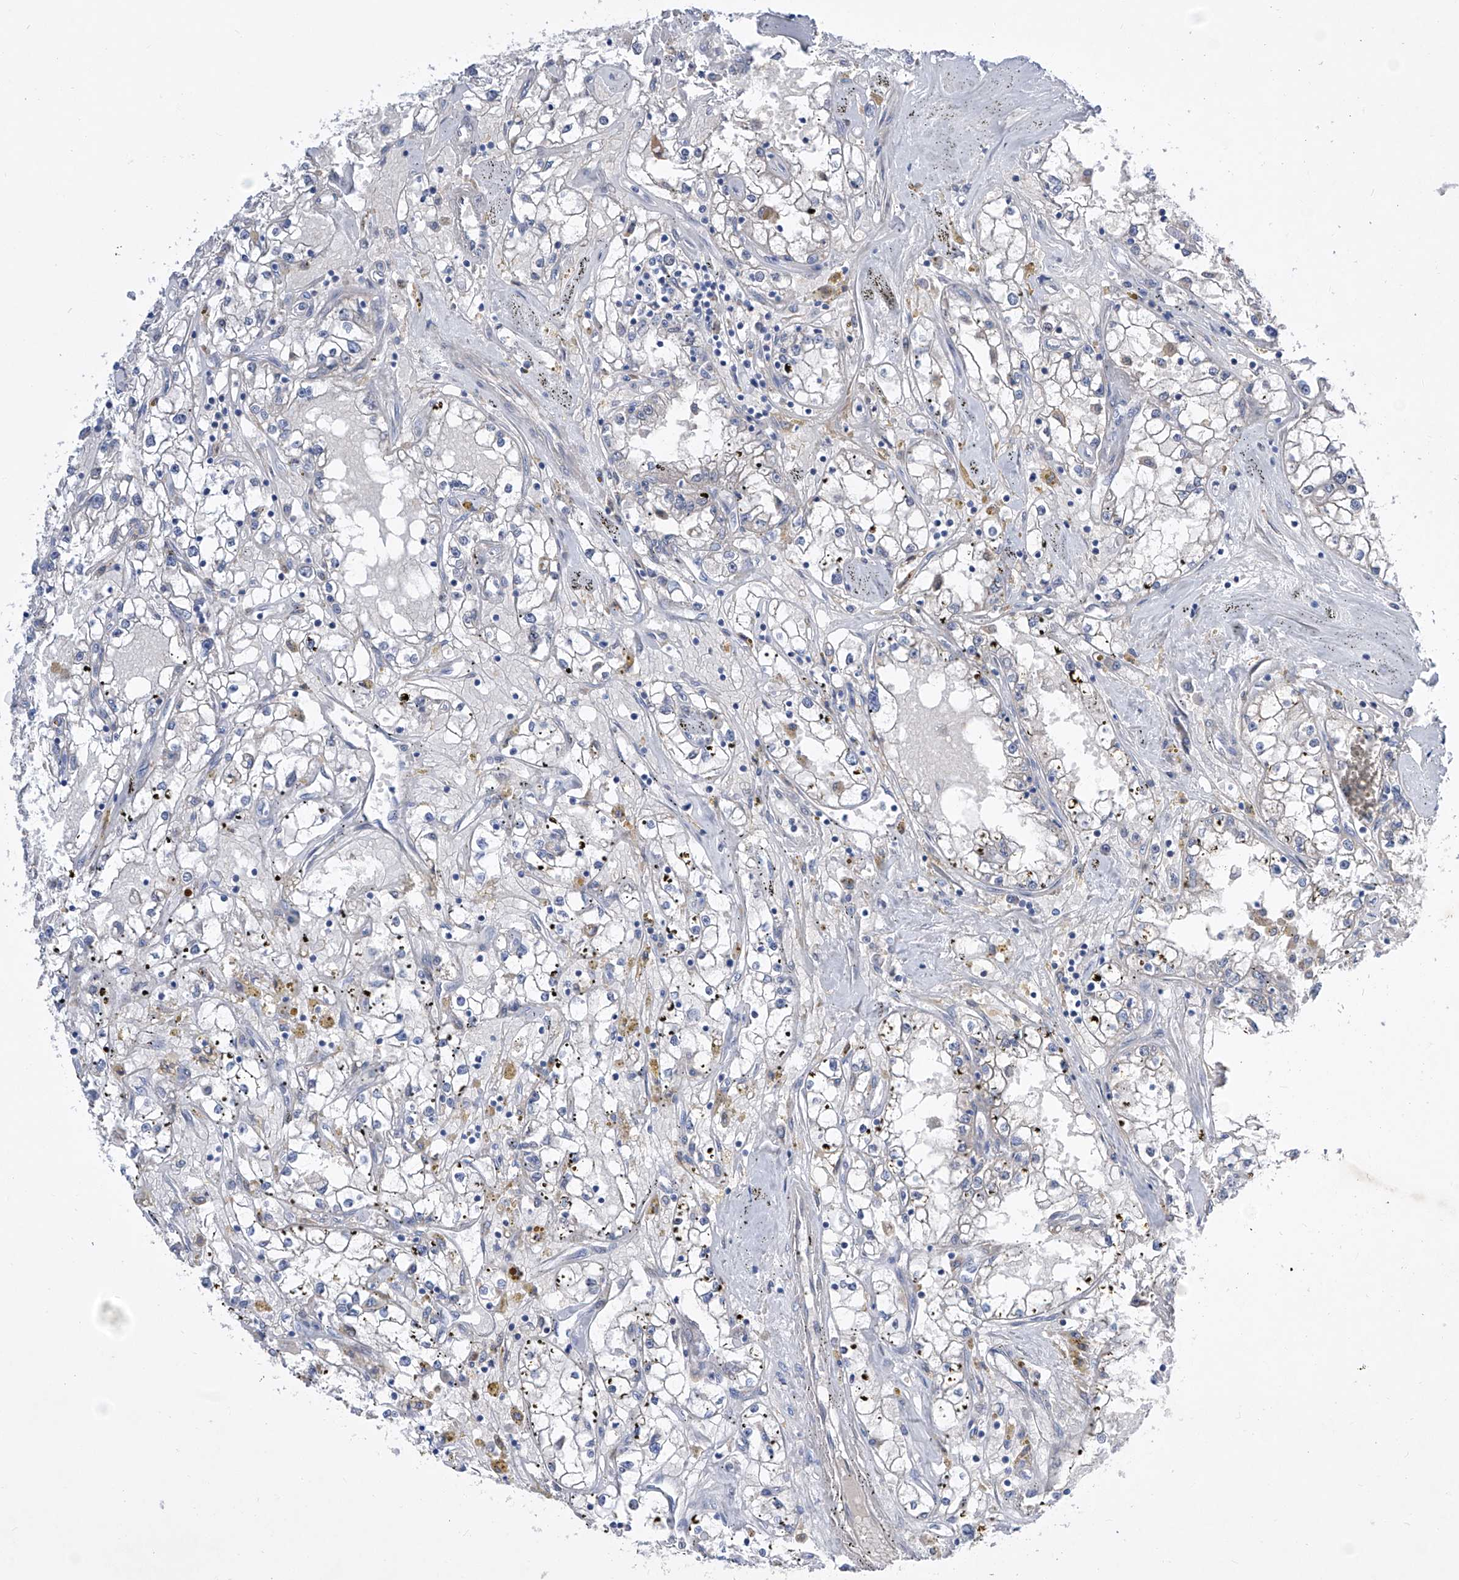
{"staining": {"intensity": "negative", "quantity": "none", "location": "none"}, "tissue": "renal cancer", "cell_type": "Tumor cells", "image_type": "cancer", "snomed": [{"axis": "morphology", "description": "Adenocarcinoma, NOS"}, {"axis": "topography", "description": "Kidney"}], "caption": "Human renal adenocarcinoma stained for a protein using IHC shows no staining in tumor cells.", "gene": "SRBD1", "patient": {"sex": "male", "age": 56}}